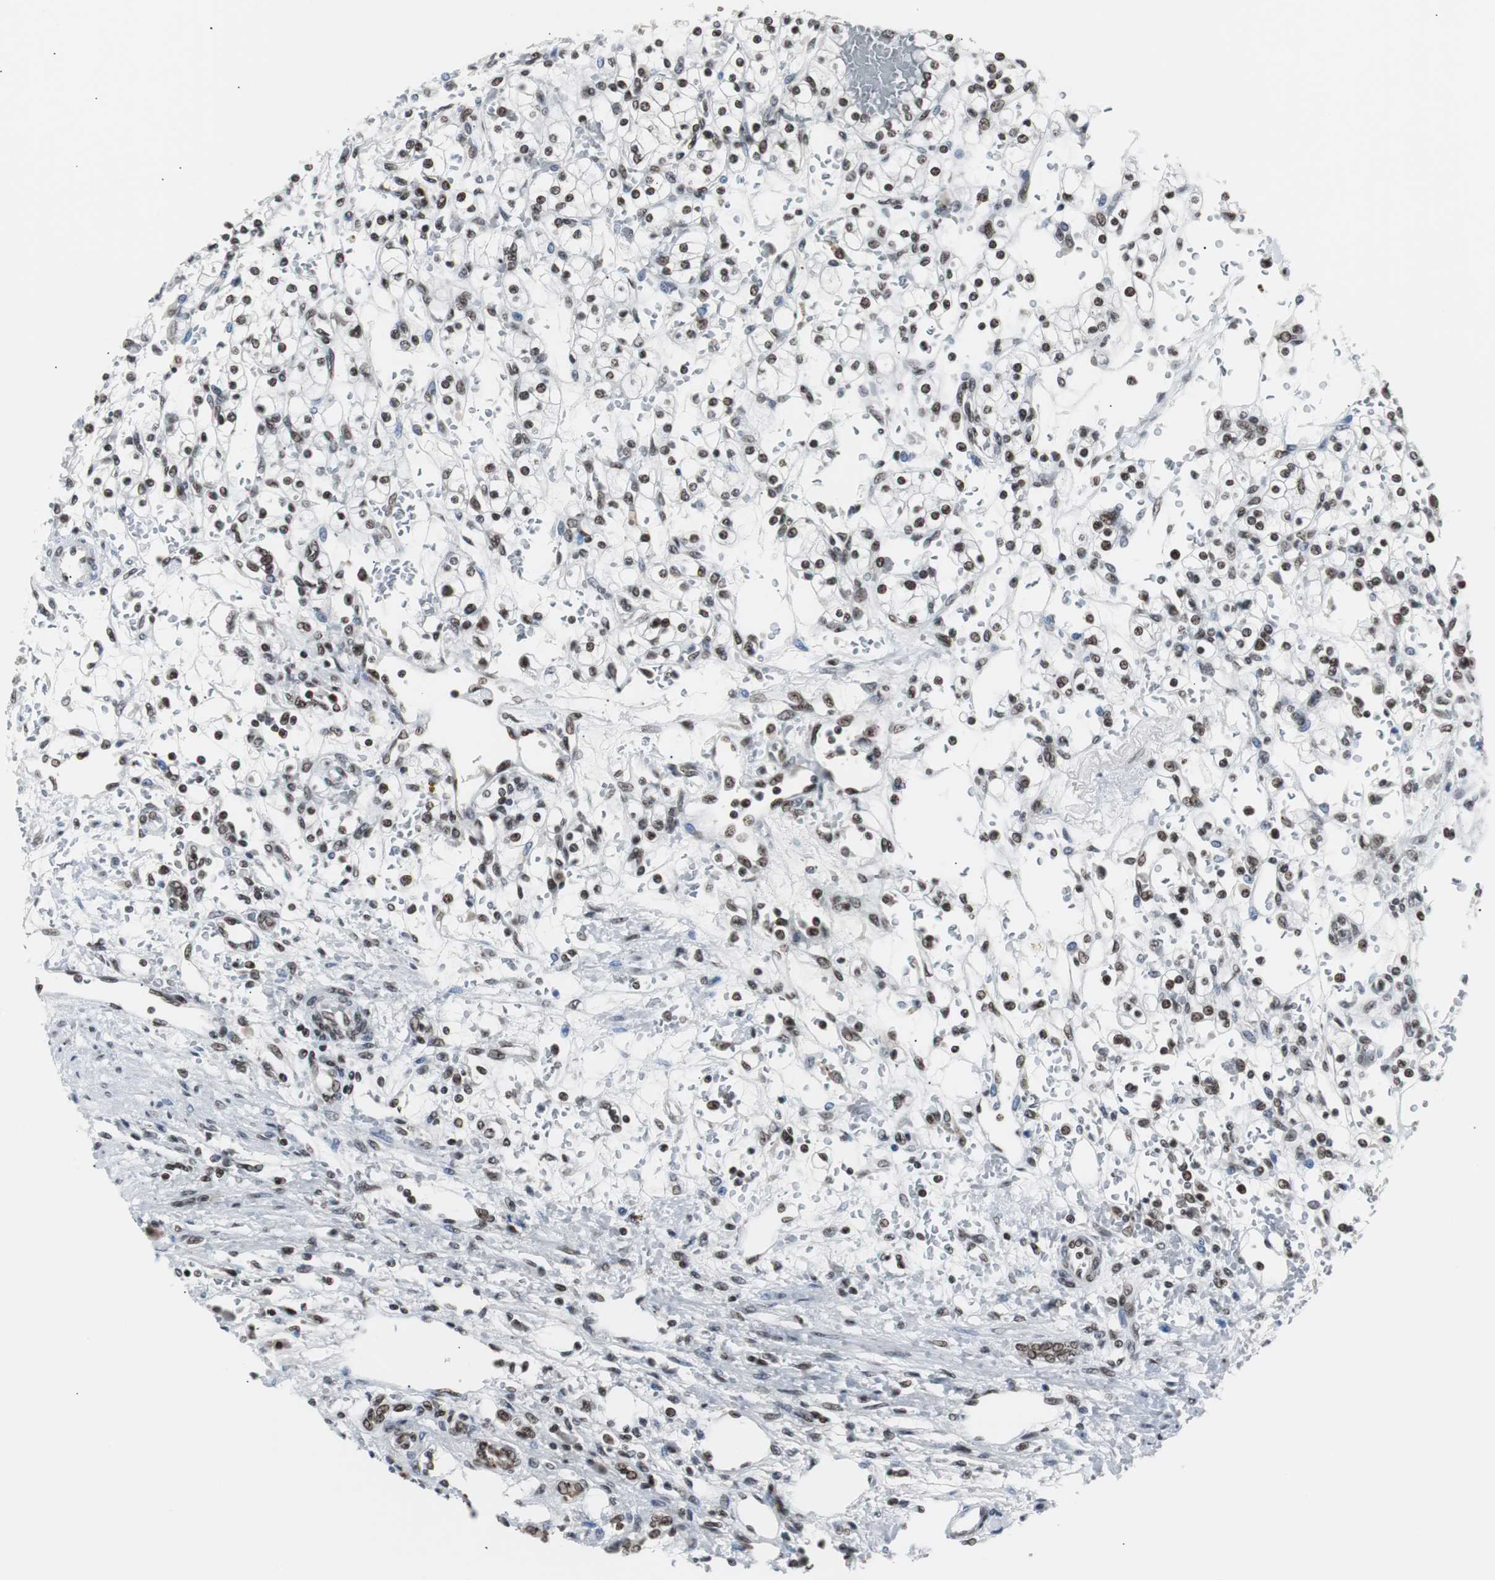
{"staining": {"intensity": "strong", "quantity": ">75%", "location": "nuclear"}, "tissue": "renal cancer", "cell_type": "Tumor cells", "image_type": "cancer", "snomed": [{"axis": "morphology", "description": "Normal tissue, NOS"}, {"axis": "morphology", "description": "Adenocarcinoma, NOS"}, {"axis": "topography", "description": "Kidney"}], "caption": "Human renal cancer (adenocarcinoma) stained with a brown dye displays strong nuclear positive positivity in about >75% of tumor cells.", "gene": "XRCC1", "patient": {"sex": "female", "age": 55}}